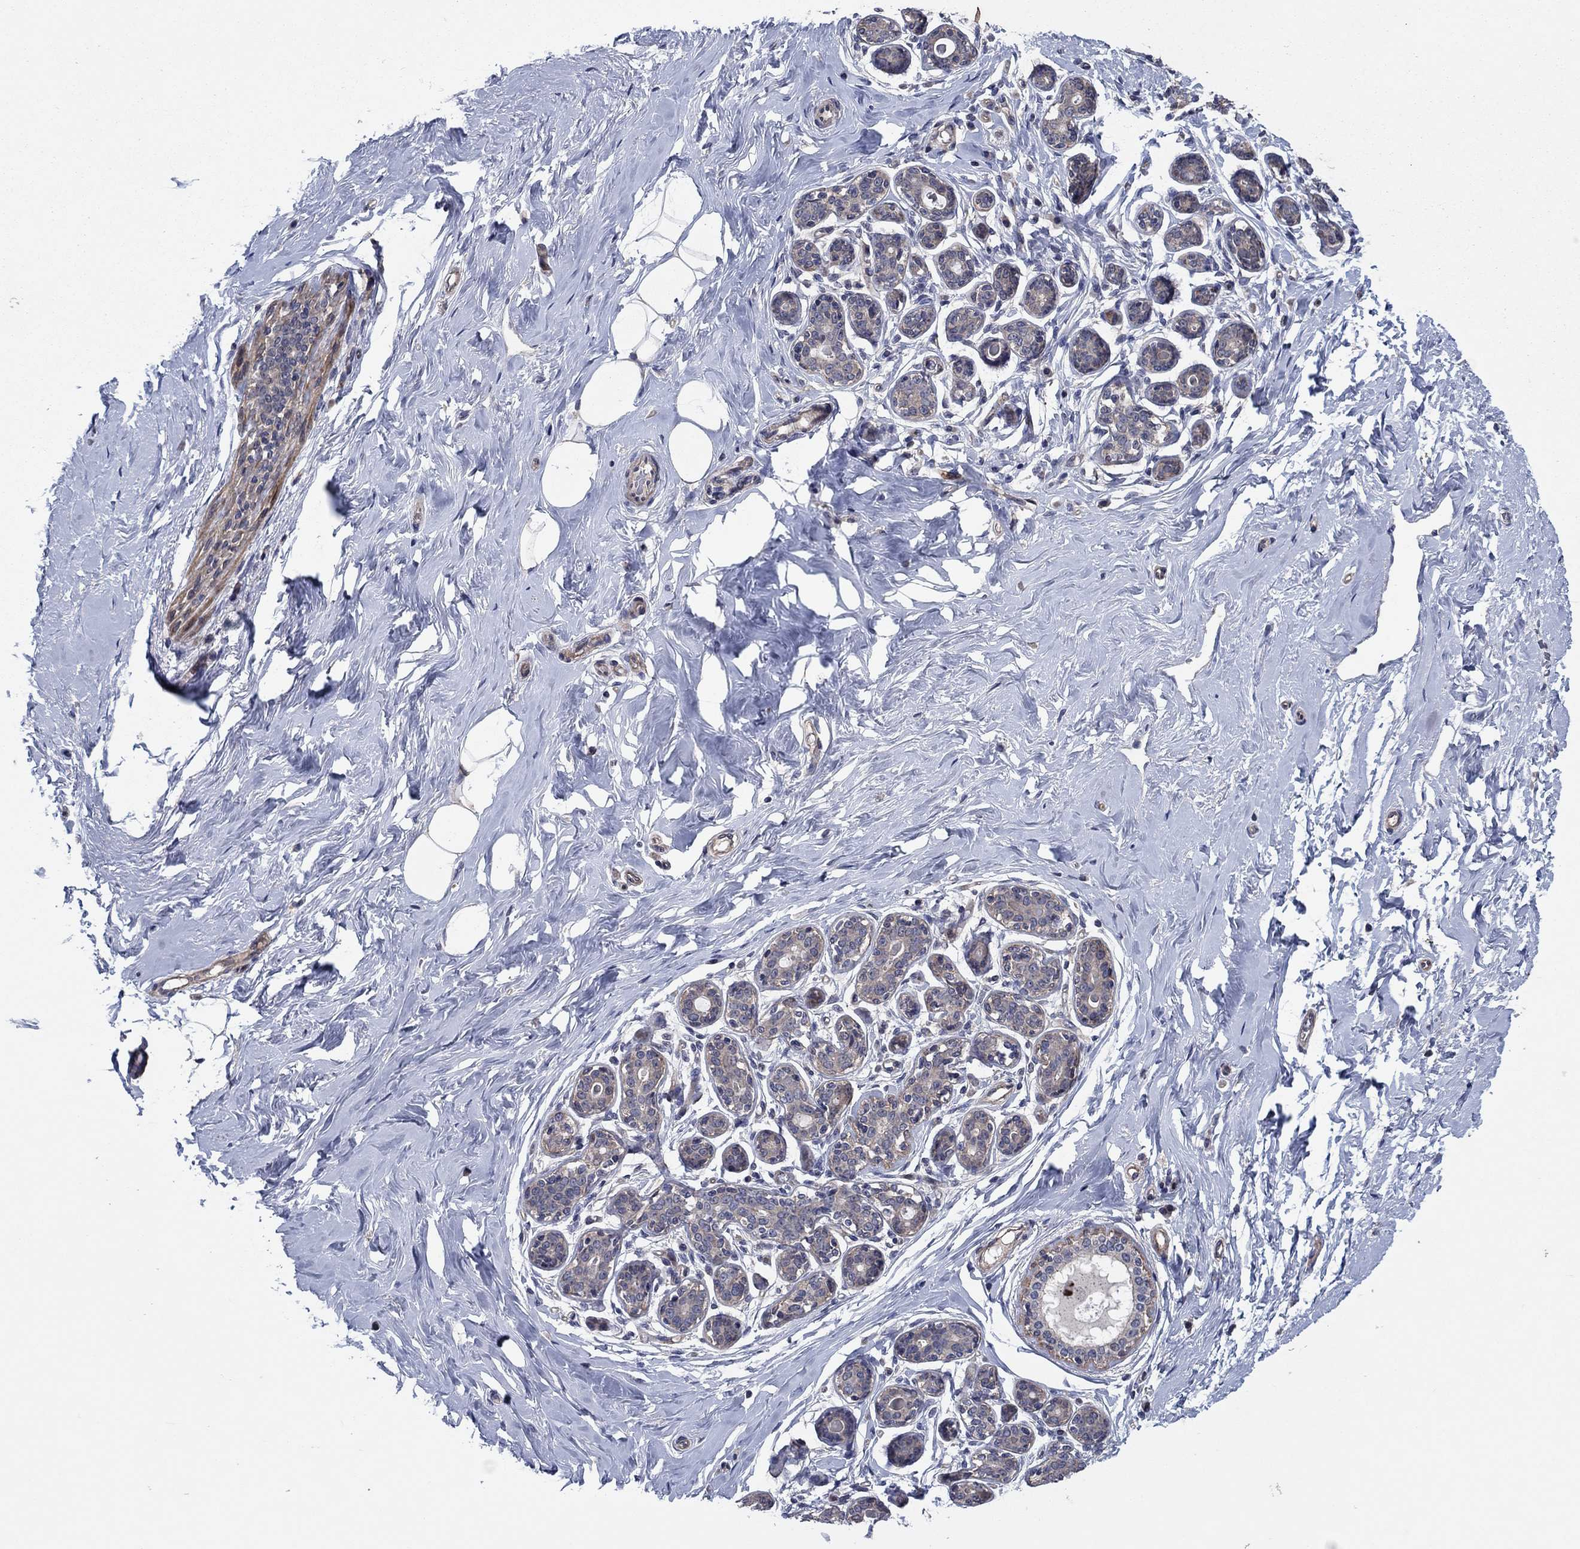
{"staining": {"intensity": "negative", "quantity": "none", "location": "none"}, "tissue": "breast", "cell_type": "Adipocytes", "image_type": "normal", "snomed": [{"axis": "morphology", "description": "Normal tissue, NOS"}, {"axis": "topography", "description": "Skin"}, {"axis": "topography", "description": "Breast"}], "caption": "High power microscopy histopathology image of an immunohistochemistry (IHC) image of normal breast, revealing no significant staining in adipocytes. (Stains: DAB (3,3'-diaminobenzidine) IHC with hematoxylin counter stain, Microscopy: brightfield microscopy at high magnification).", "gene": "MSRB1", "patient": {"sex": "female", "age": 43}}